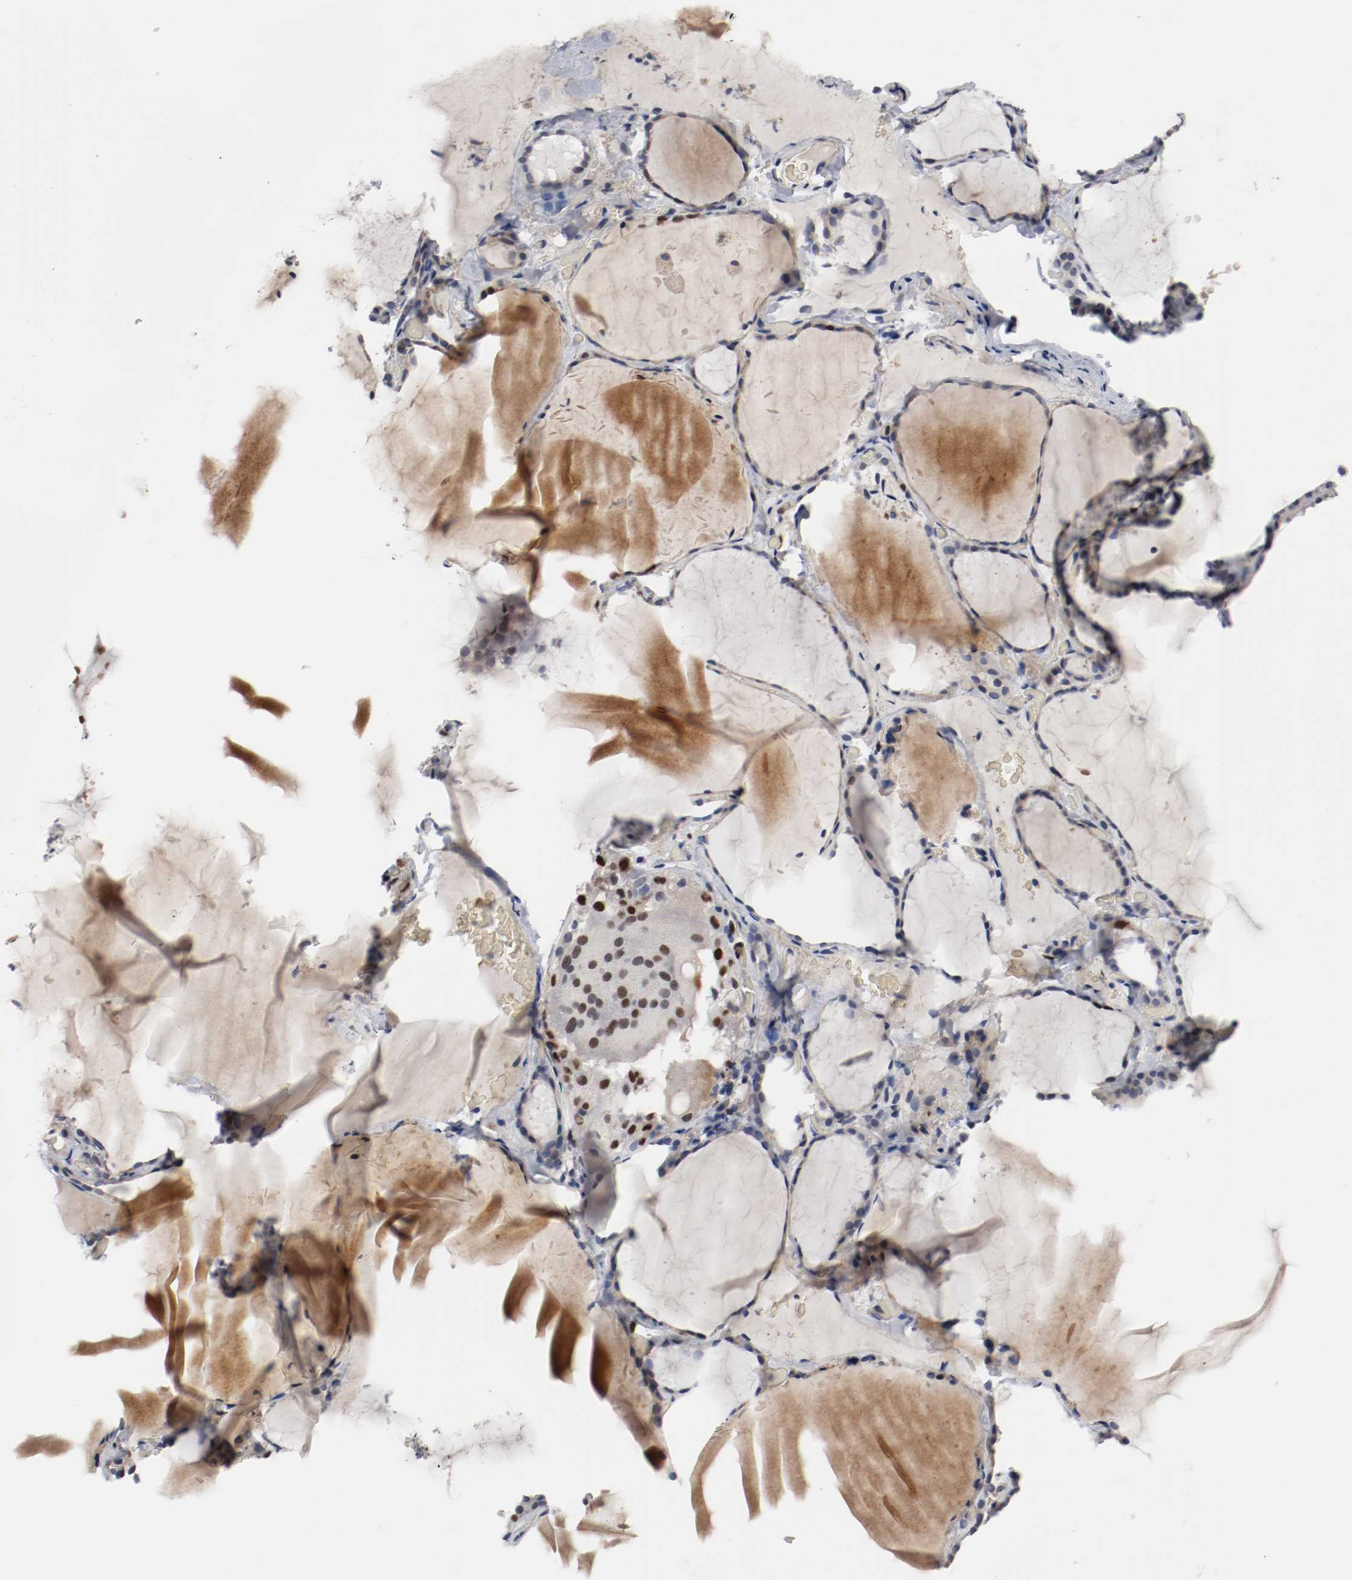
{"staining": {"intensity": "weak", "quantity": "25%-75%", "location": "cytoplasmic/membranous"}, "tissue": "thyroid gland", "cell_type": "Glandular cells", "image_type": "normal", "snomed": [{"axis": "morphology", "description": "Normal tissue, NOS"}, {"axis": "topography", "description": "Thyroid gland"}], "caption": "Glandular cells show weak cytoplasmic/membranous positivity in about 25%-75% of cells in benign thyroid gland.", "gene": "MCM6", "patient": {"sex": "female", "age": 22}}